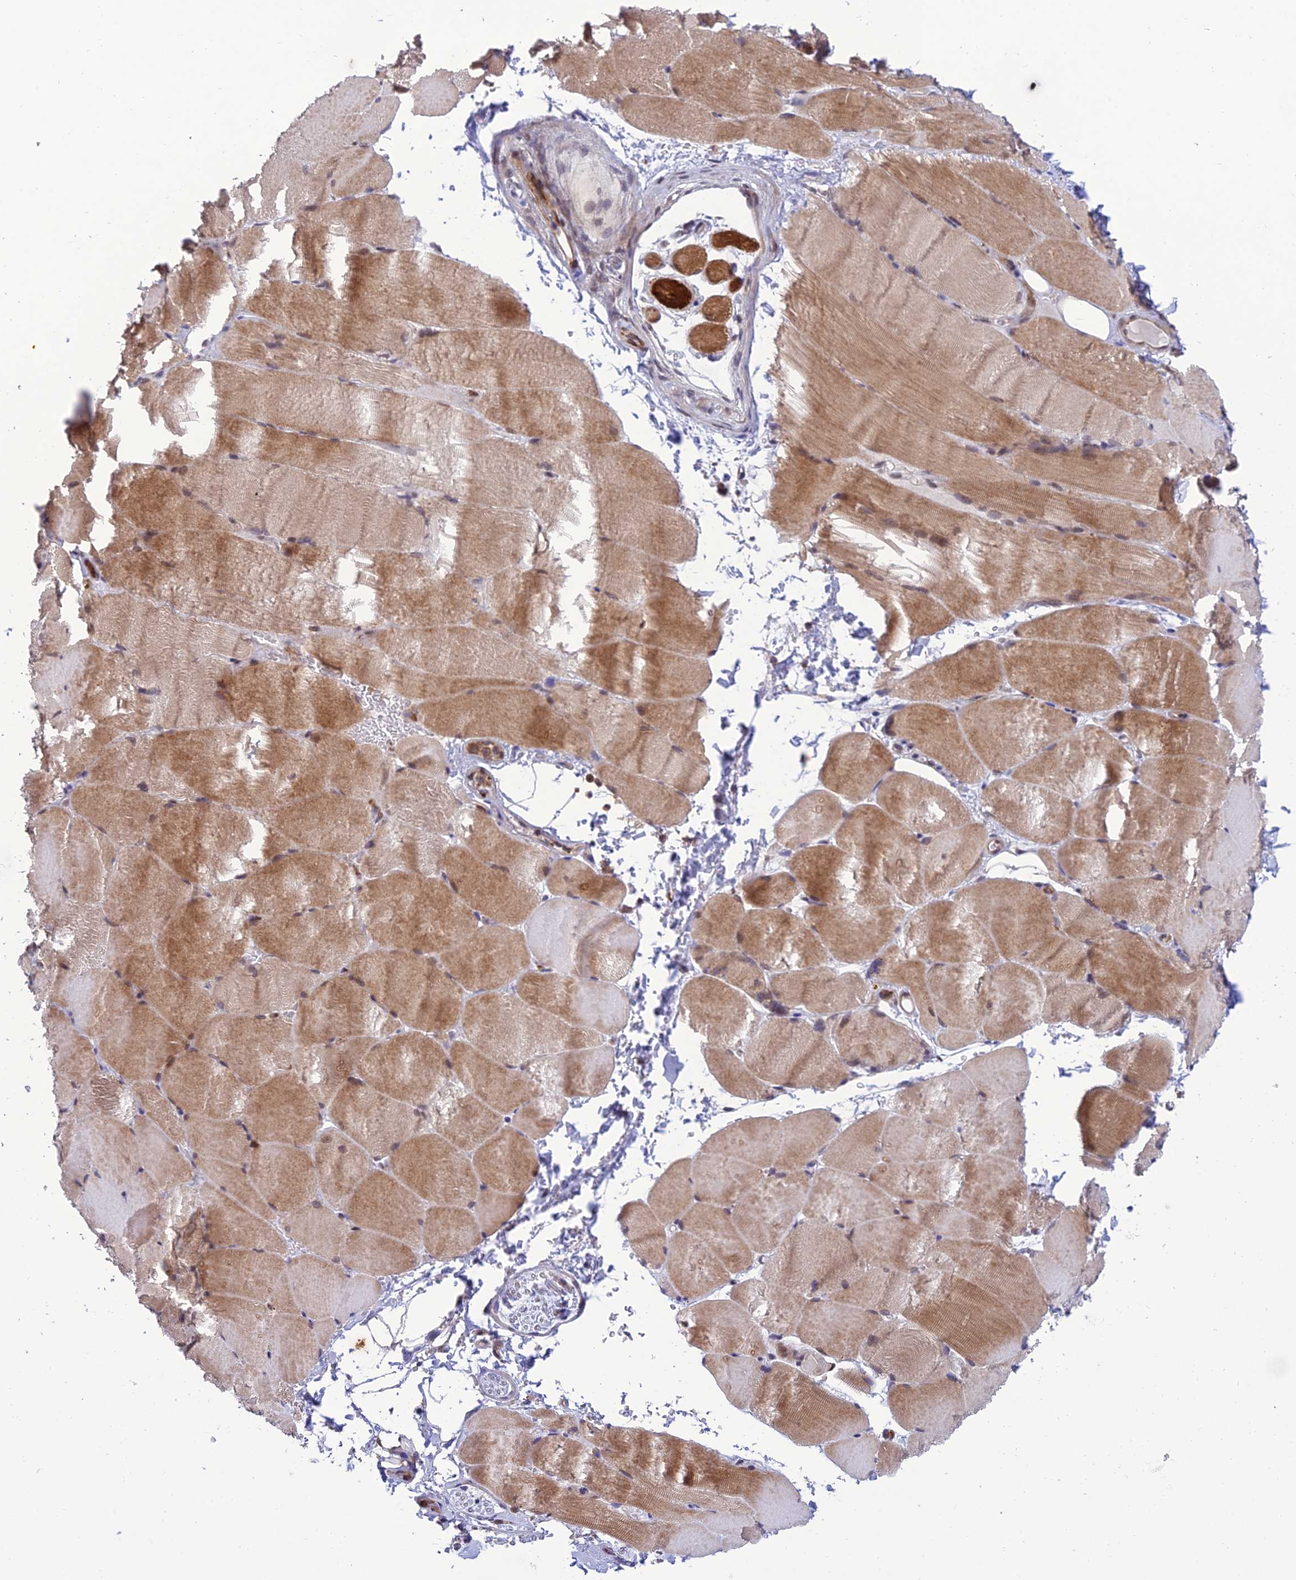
{"staining": {"intensity": "moderate", "quantity": ">75%", "location": "cytoplasmic/membranous"}, "tissue": "skeletal muscle", "cell_type": "Myocytes", "image_type": "normal", "snomed": [{"axis": "morphology", "description": "Normal tissue, NOS"}, {"axis": "topography", "description": "Skeletal muscle"}, {"axis": "topography", "description": "Parathyroid gland"}], "caption": "A micrograph of human skeletal muscle stained for a protein exhibits moderate cytoplasmic/membranous brown staining in myocytes. The staining is performed using DAB (3,3'-diaminobenzidine) brown chromogen to label protein expression. The nuclei are counter-stained blue using hematoxylin.", "gene": "FAM76A", "patient": {"sex": "female", "age": 37}}